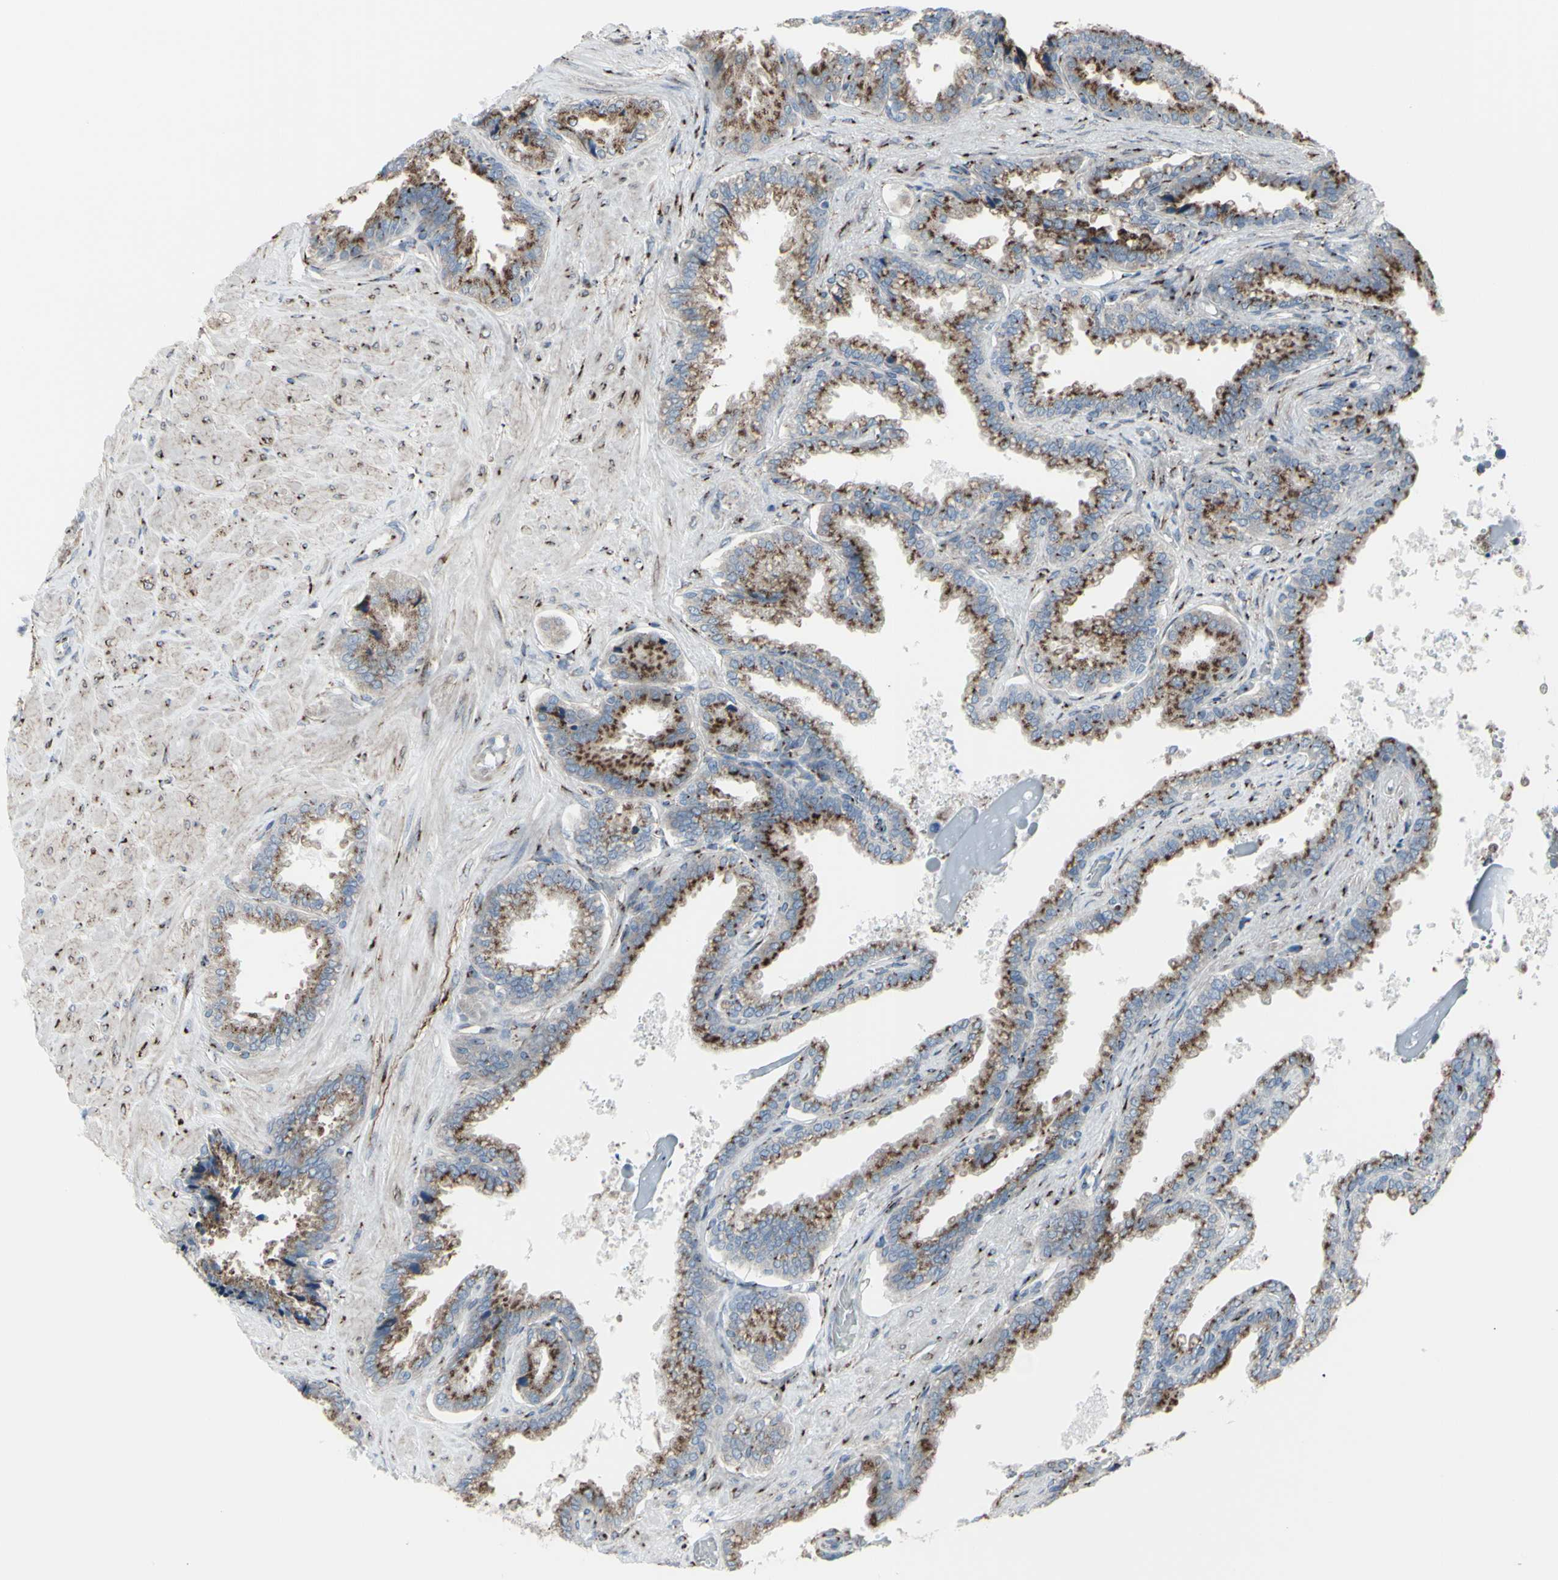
{"staining": {"intensity": "moderate", "quantity": ">75%", "location": "cytoplasmic/membranous"}, "tissue": "seminal vesicle", "cell_type": "Glandular cells", "image_type": "normal", "snomed": [{"axis": "morphology", "description": "Normal tissue, NOS"}, {"axis": "topography", "description": "Seminal veicle"}], "caption": "Moderate cytoplasmic/membranous protein expression is seen in about >75% of glandular cells in seminal vesicle.", "gene": "GLG1", "patient": {"sex": "male", "age": 46}}